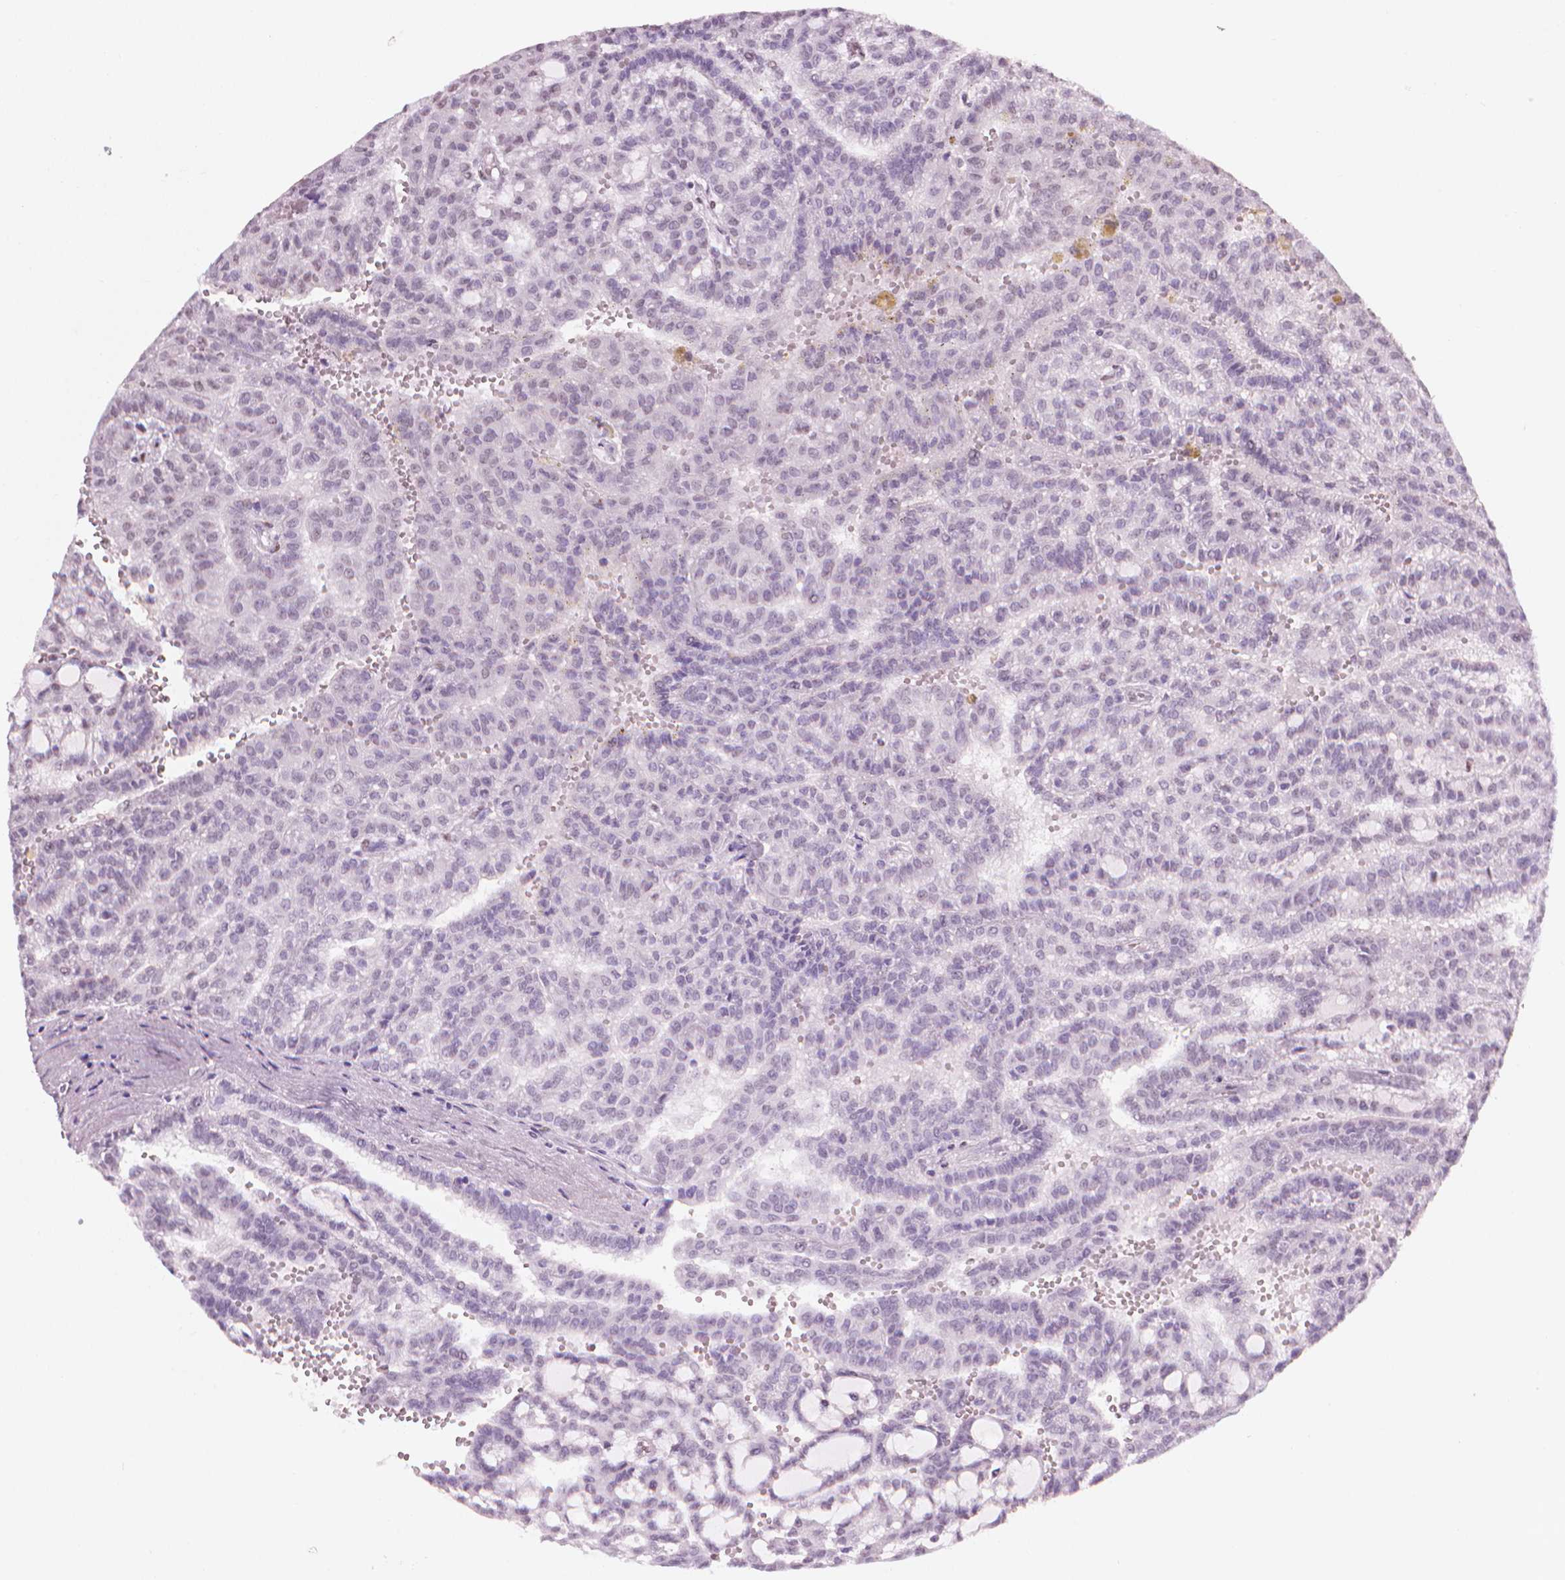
{"staining": {"intensity": "negative", "quantity": "none", "location": "none"}, "tissue": "renal cancer", "cell_type": "Tumor cells", "image_type": "cancer", "snomed": [{"axis": "morphology", "description": "Adenocarcinoma, NOS"}, {"axis": "topography", "description": "Kidney"}], "caption": "IHC histopathology image of neoplastic tissue: renal cancer stained with DAB (3,3'-diaminobenzidine) displays no significant protein positivity in tumor cells. (DAB immunohistochemistry with hematoxylin counter stain).", "gene": "PIAS2", "patient": {"sex": "male", "age": 63}}